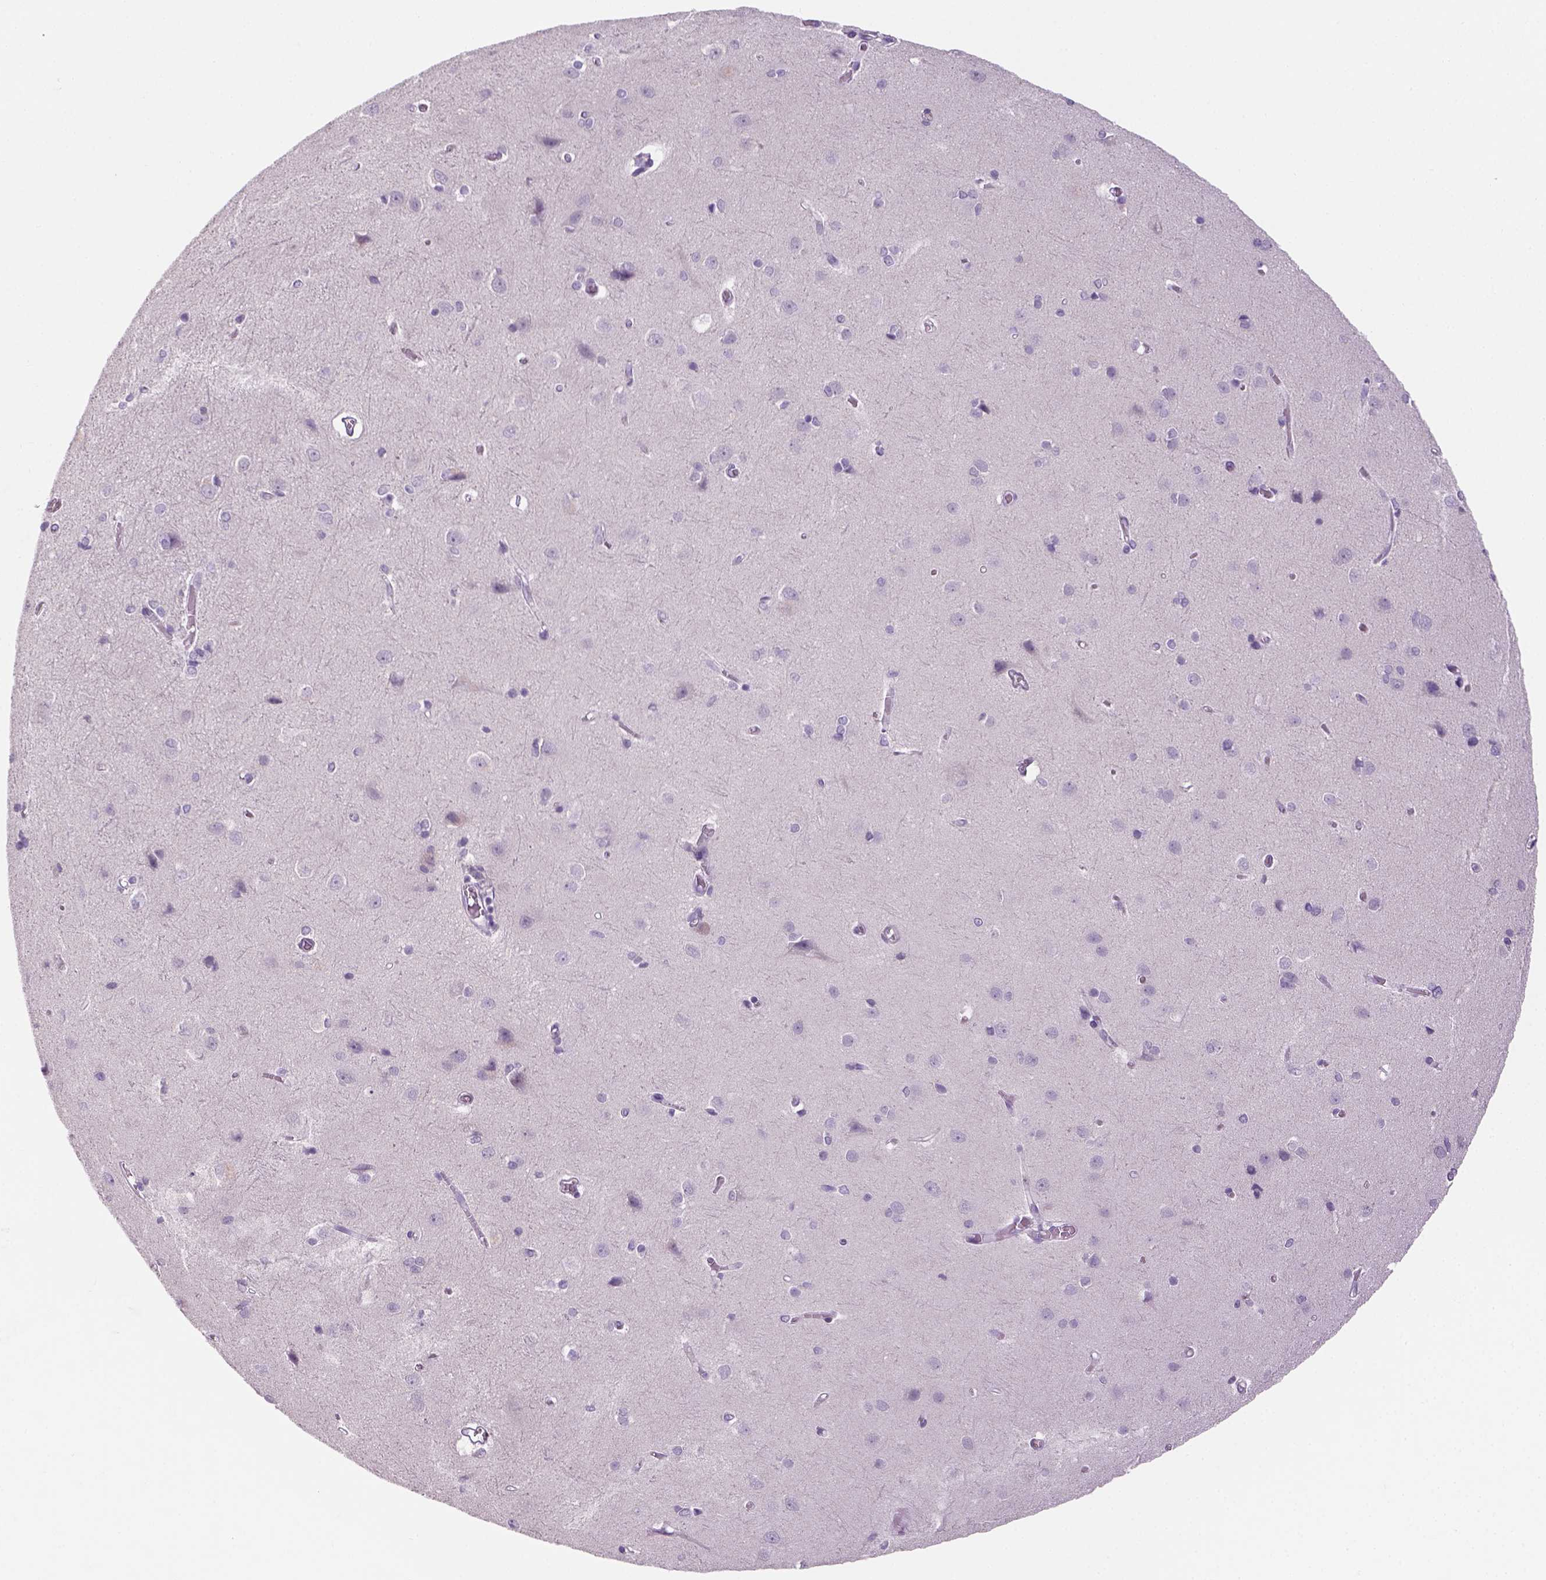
{"staining": {"intensity": "negative", "quantity": "none", "location": "none"}, "tissue": "cerebral cortex", "cell_type": "Endothelial cells", "image_type": "normal", "snomed": [{"axis": "morphology", "description": "Normal tissue, NOS"}, {"axis": "topography", "description": "Cerebral cortex"}], "caption": "This histopathology image is of benign cerebral cortex stained with immunohistochemistry to label a protein in brown with the nuclei are counter-stained blue. There is no positivity in endothelial cells.", "gene": "GFI1B", "patient": {"sex": "male", "age": 37}}